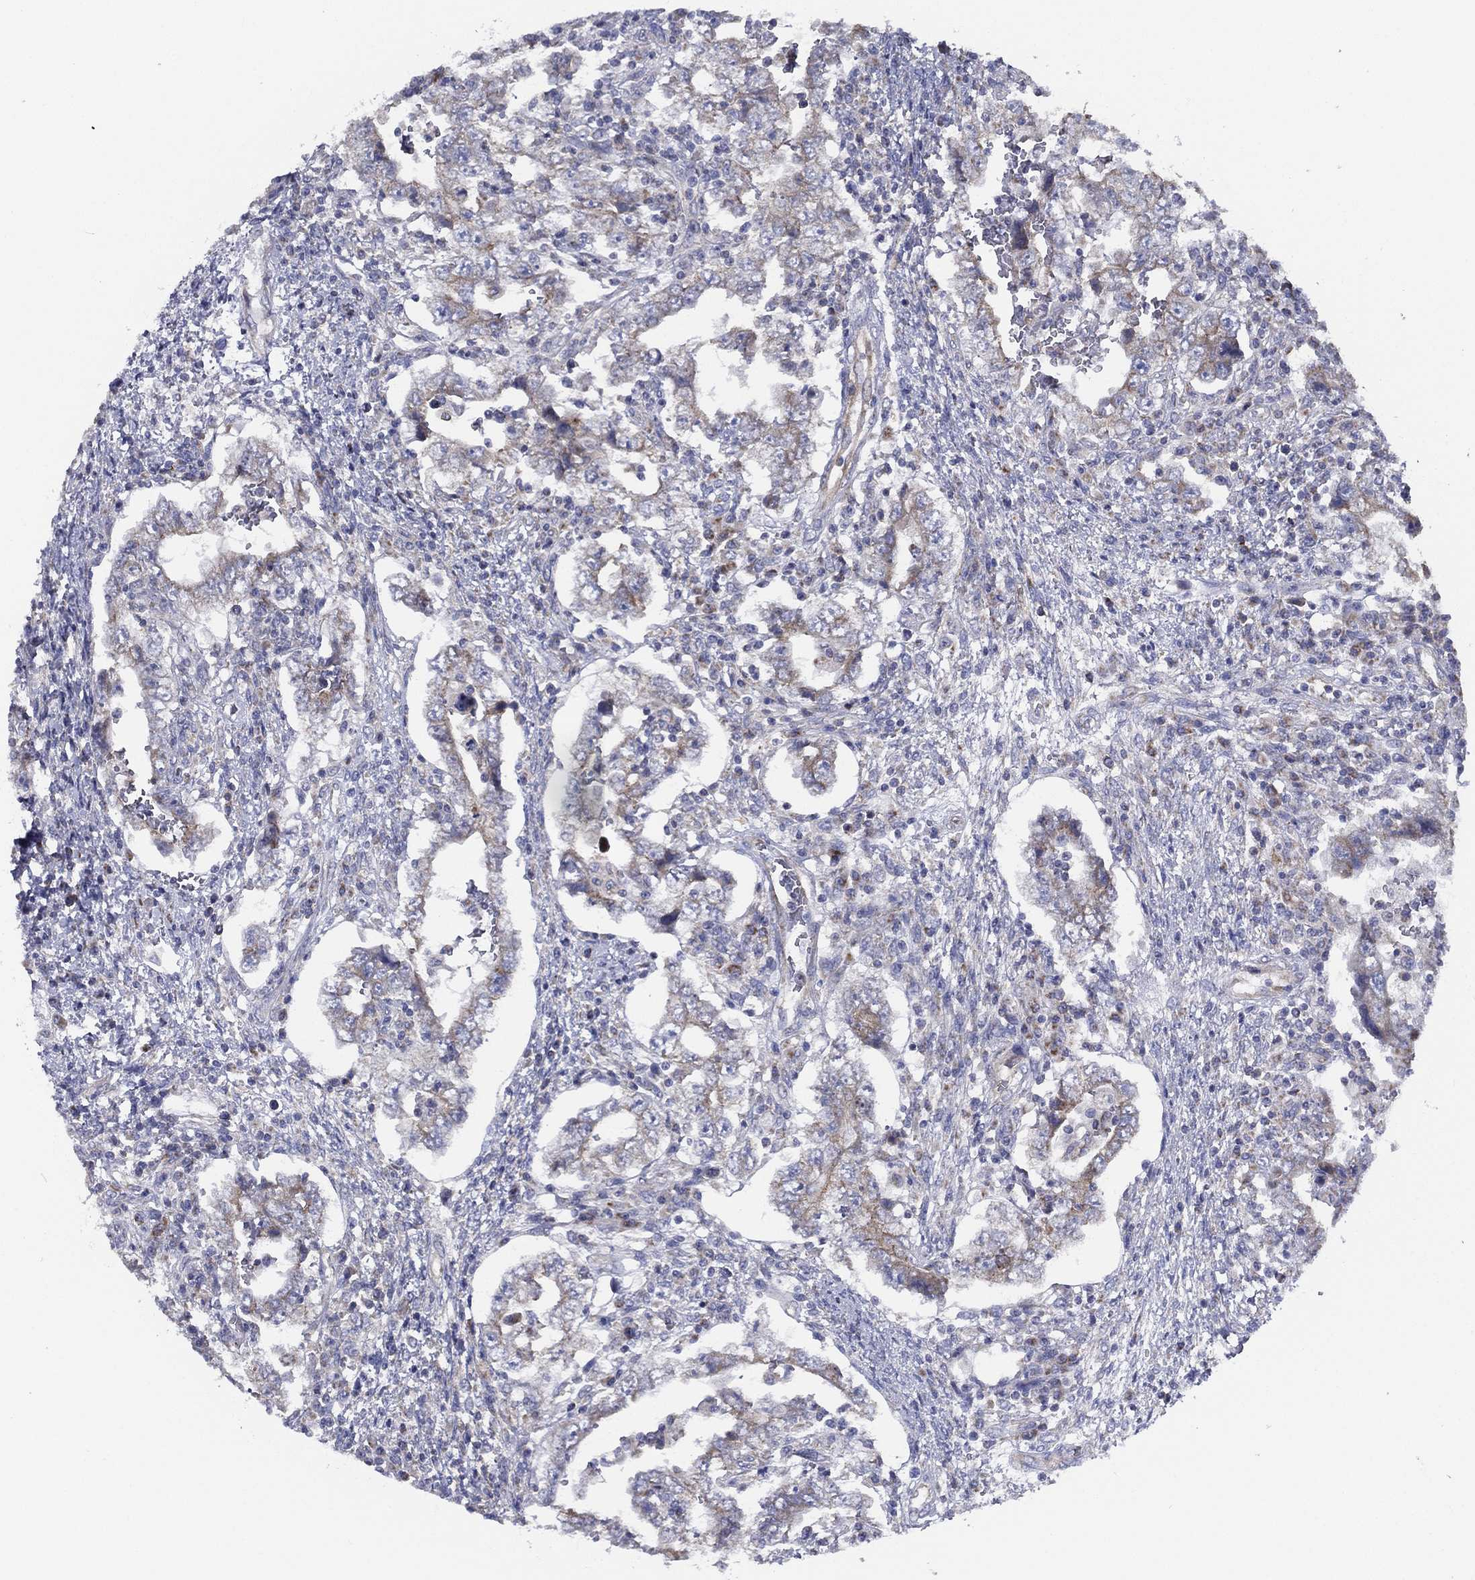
{"staining": {"intensity": "weak", "quantity": "<25%", "location": "cytoplasmic/membranous"}, "tissue": "testis cancer", "cell_type": "Tumor cells", "image_type": "cancer", "snomed": [{"axis": "morphology", "description": "Carcinoma, Embryonal, NOS"}, {"axis": "topography", "description": "Testis"}], "caption": "This is an immunohistochemistry image of embryonal carcinoma (testis). There is no staining in tumor cells.", "gene": "ZNF223", "patient": {"sex": "male", "age": 26}}